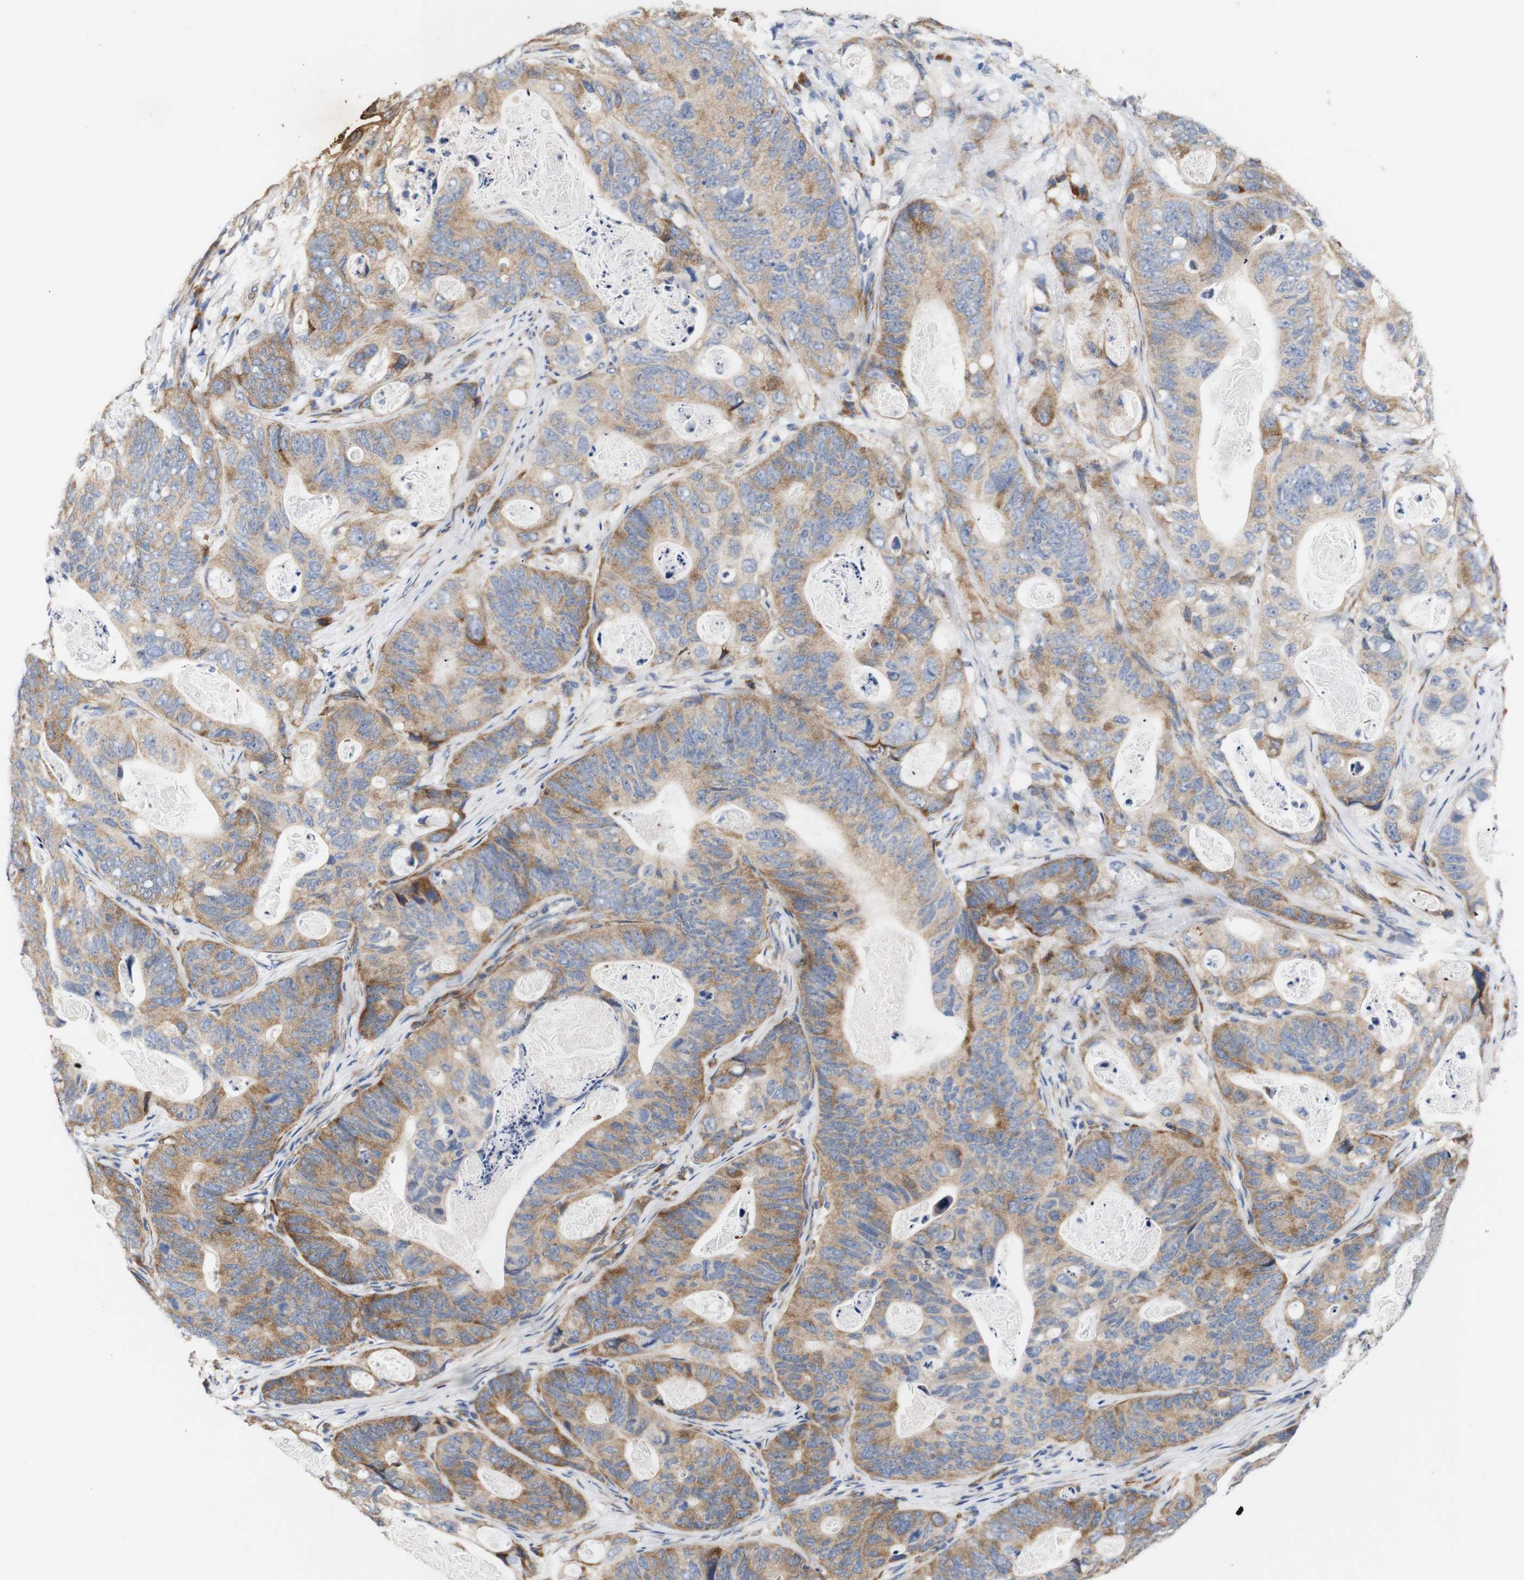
{"staining": {"intensity": "moderate", "quantity": ">75%", "location": "cytoplasmic/membranous"}, "tissue": "stomach cancer", "cell_type": "Tumor cells", "image_type": "cancer", "snomed": [{"axis": "morphology", "description": "Adenocarcinoma, NOS"}, {"axis": "topography", "description": "Stomach"}], "caption": "A brown stain shows moderate cytoplasmic/membranous staining of a protein in adenocarcinoma (stomach) tumor cells.", "gene": "TRIM5", "patient": {"sex": "female", "age": 89}}